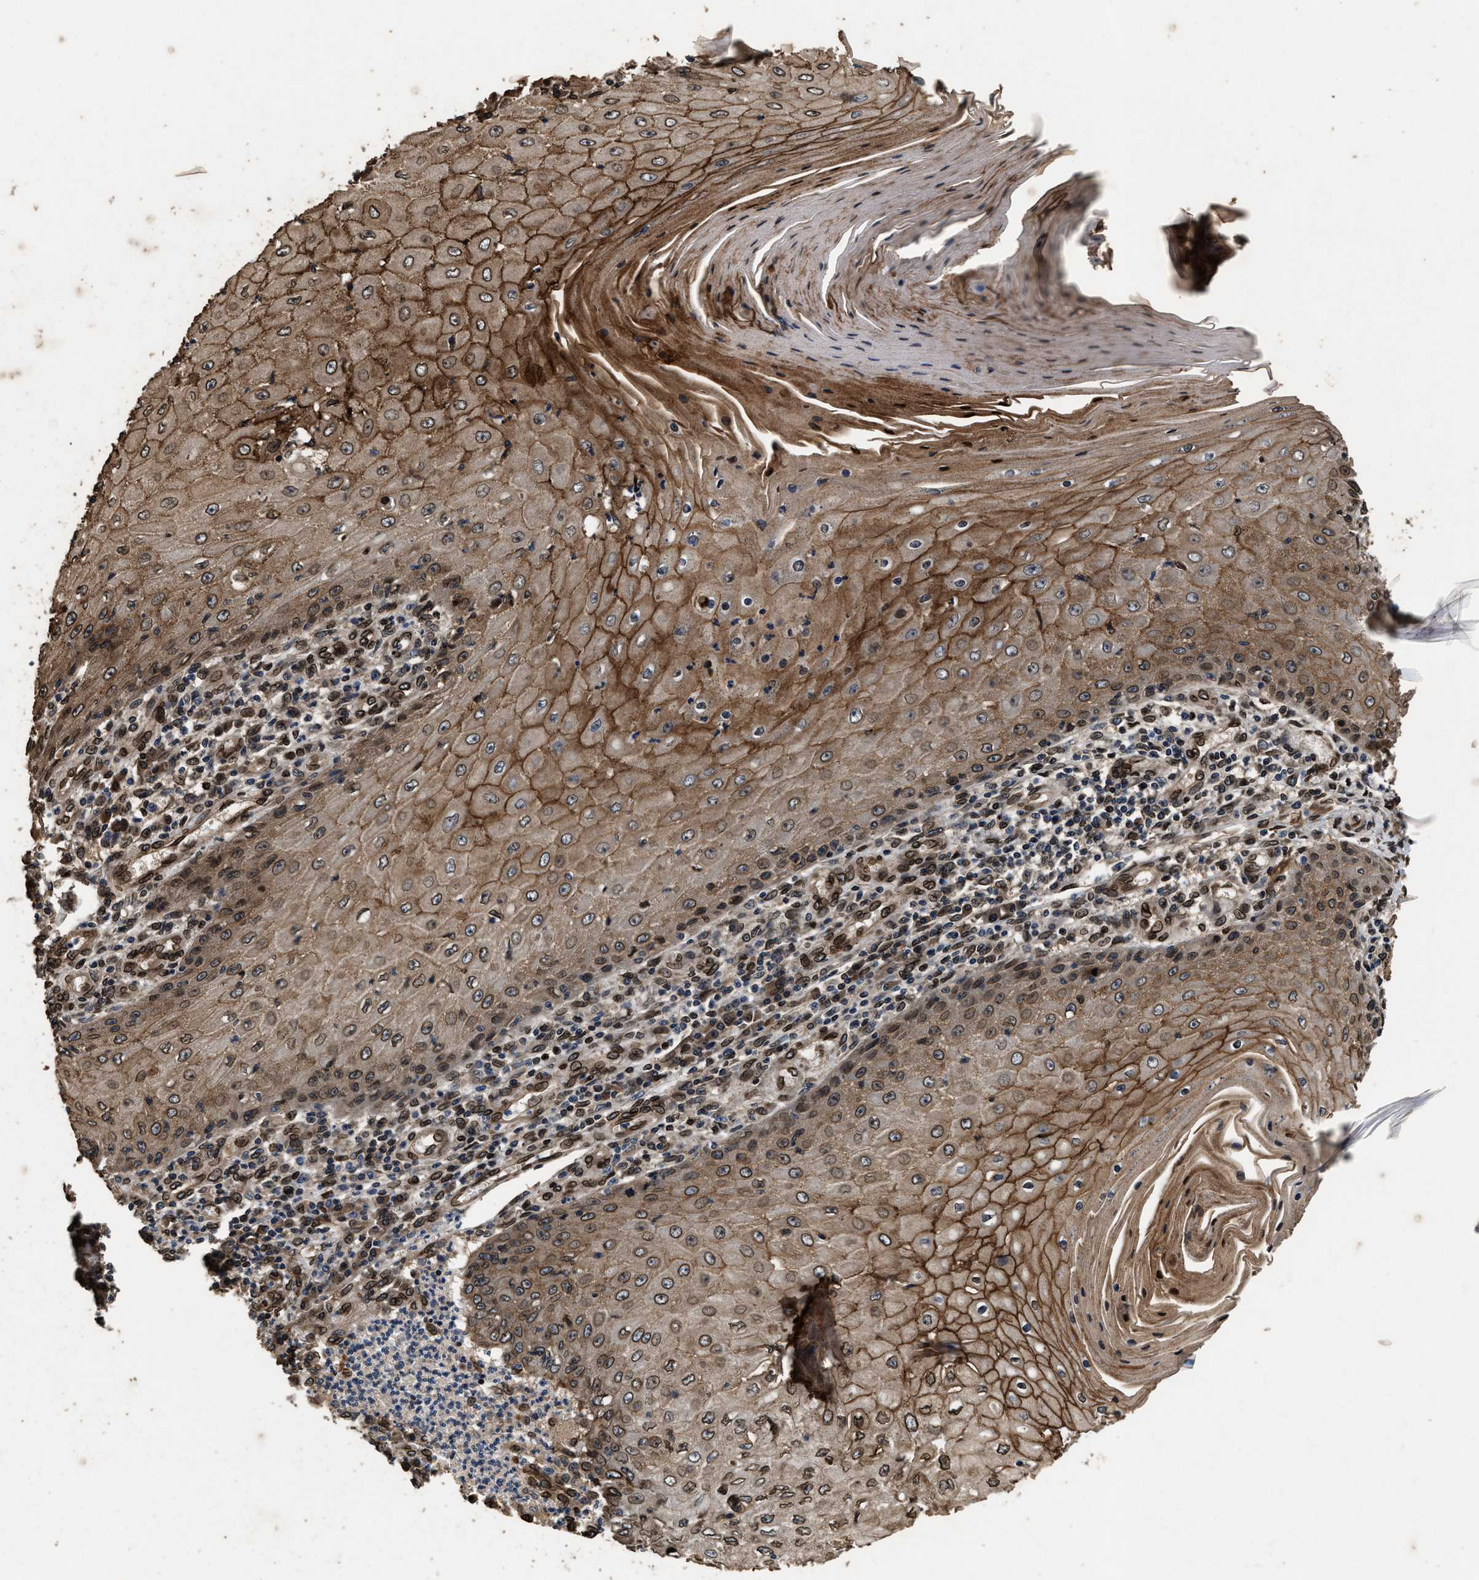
{"staining": {"intensity": "moderate", "quantity": ">75%", "location": "cytoplasmic/membranous,nuclear"}, "tissue": "skin cancer", "cell_type": "Tumor cells", "image_type": "cancer", "snomed": [{"axis": "morphology", "description": "Squamous cell carcinoma, NOS"}, {"axis": "topography", "description": "Skin"}], "caption": "Tumor cells demonstrate medium levels of moderate cytoplasmic/membranous and nuclear positivity in approximately >75% of cells in skin squamous cell carcinoma. (DAB (3,3'-diaminobenzidine) IHC, brown staining for protein, blue staining for nuclei).", "gene": "ACCS", "patient": {"sex": "female", "age": 73}}